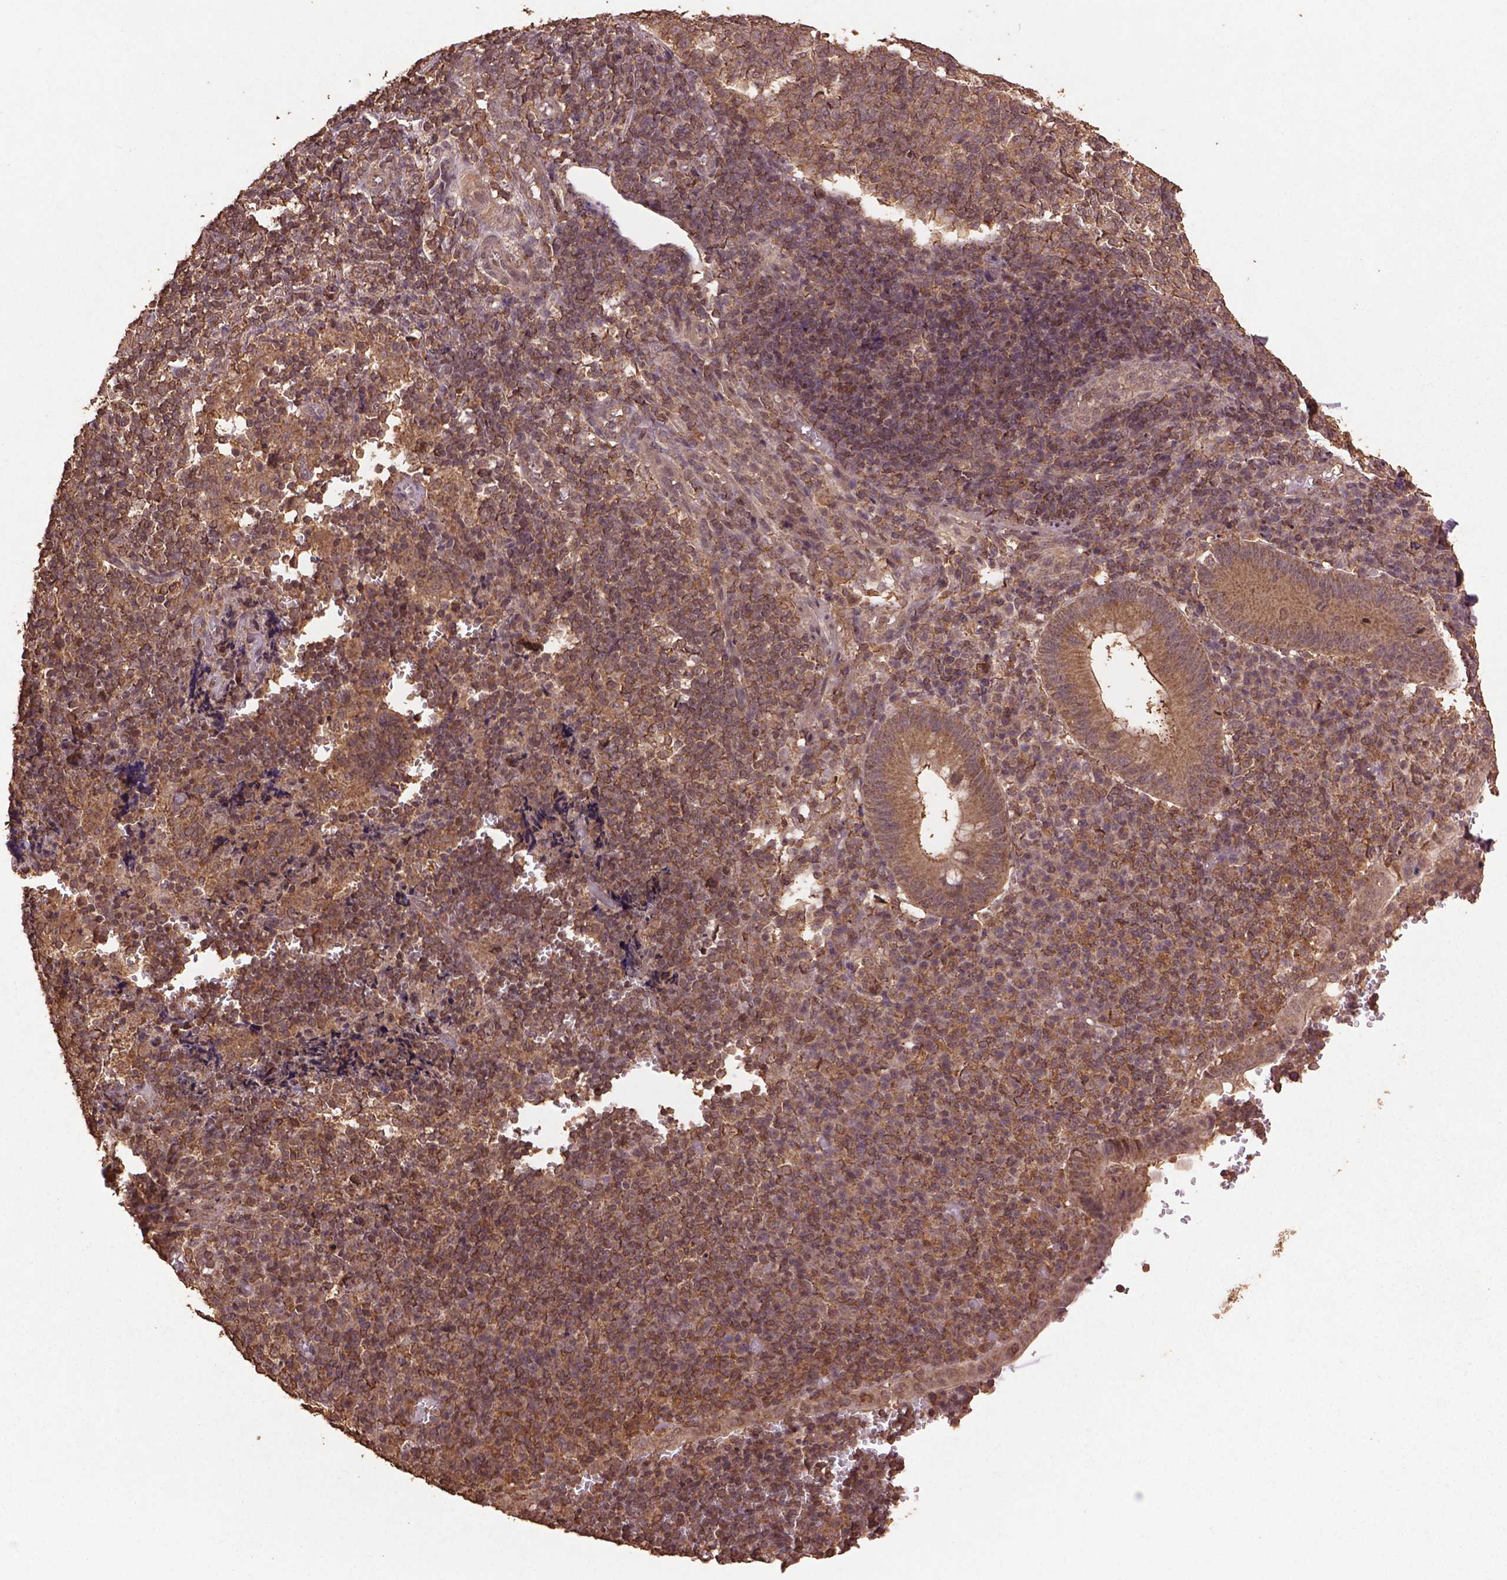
{"staining": {"intensity": "moderate", "quantity": ">75%", "location": "cytoplasmic/membranous"}, "tissue": "appendix", "cell_type": "Glandular cells", "image_type": "normal", "snomed": [{"axis": "morphology", "description": "Normal tissue, NOS"}, {"axis": "topography", "description": "Appendix"}], "caption": "Protein expression analysis of unremarkable human appendix reveals moderate cytoplasmic/membranous positivity in about >75% of glandular cells. The staining was performed using DAB, with brown indicating positive protein expression. Nuclei are stained blue with hematoxylin.", "gene": "BABAM1", "patient": {"sex": "male", "age": 18}}